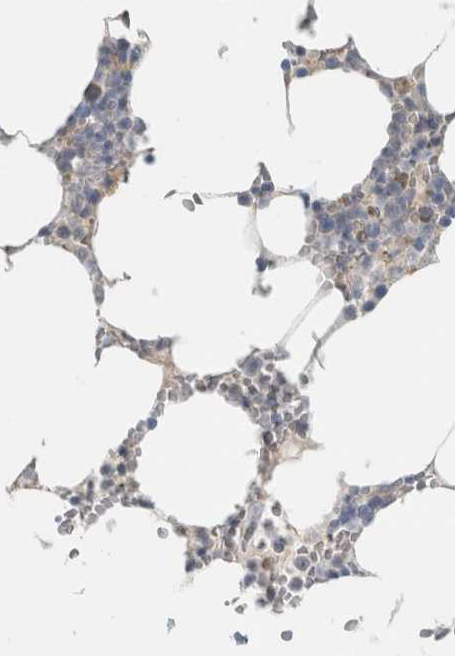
{"staining": {"intensity": "weak", "quantity": "<25%", "location": "cytoplasmic/membranous"}, "tissue": "bone marrow", "cell_type": "Hematopoietic cells", "image_type": "normal", "snomed": [{"axis": "morphology", "description": "Normal tissue, NOS"}, {"axis": "topography", "description": "Bone marrow"}], "caption": "Immunohistochemistry (IHC) of benign bone marrow shows no staining in hematopoietic cells.", "gene": "SCIN", "patient": {"sex": "male", "age": 70}}